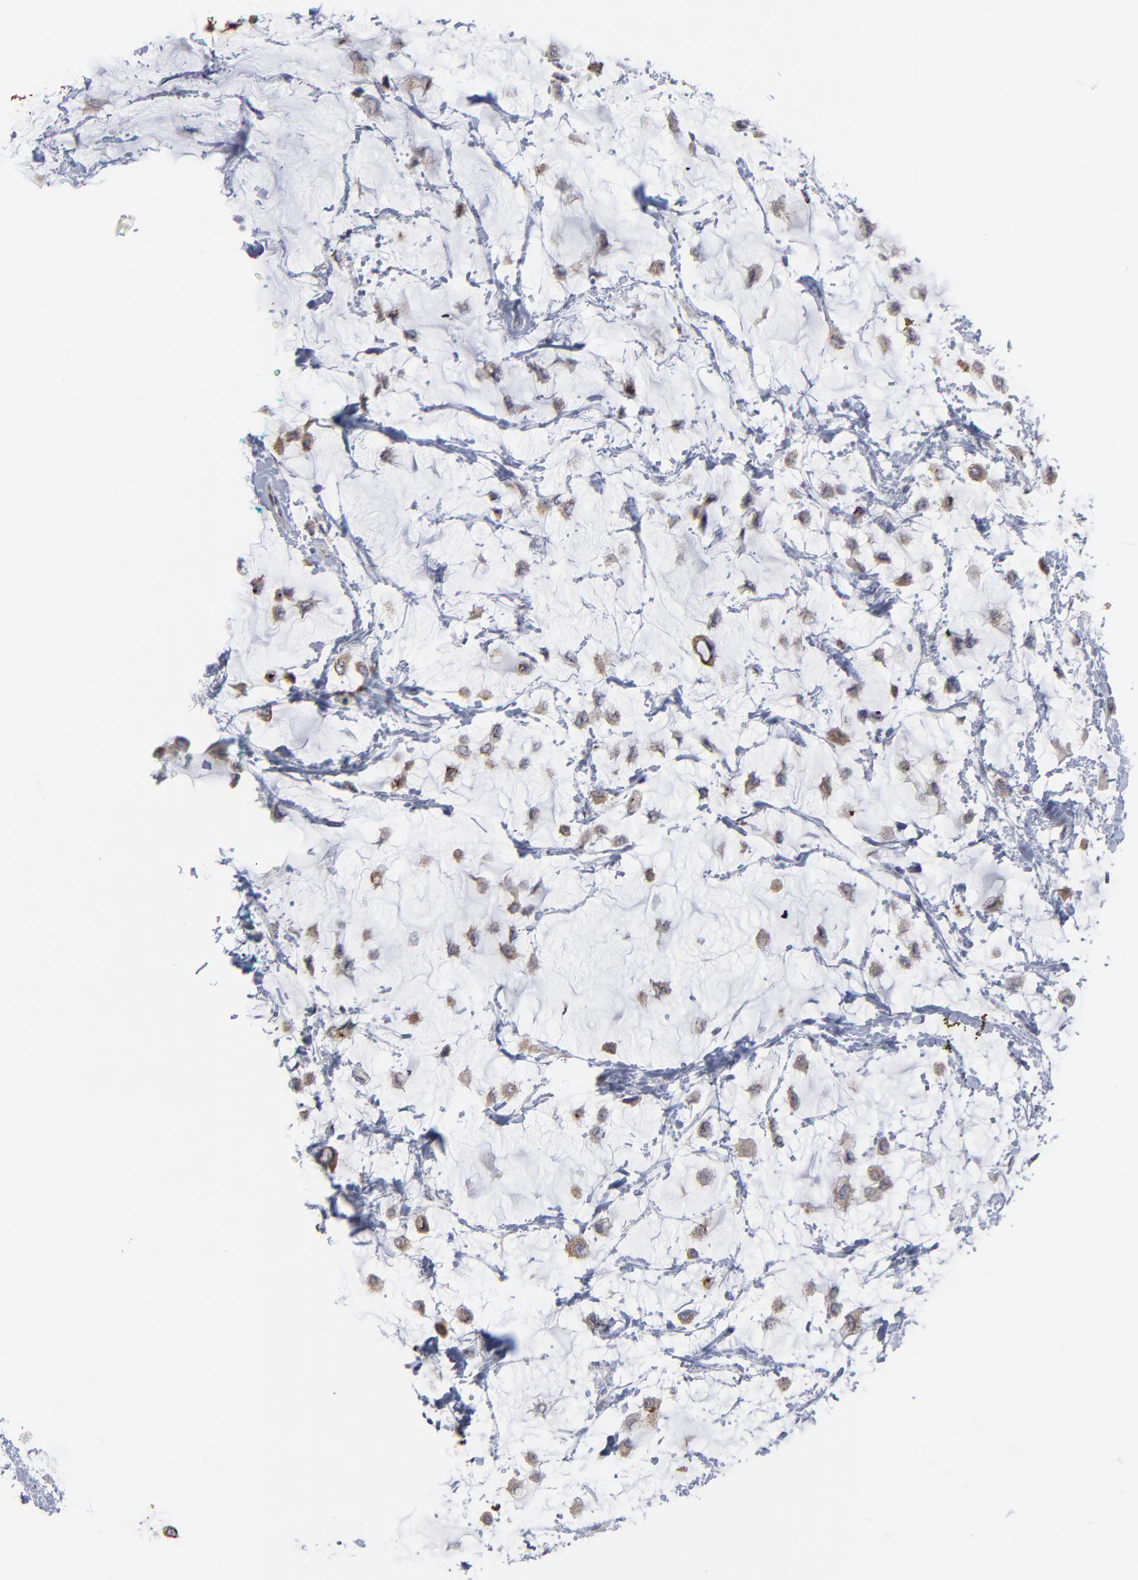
{"staining": {"intensity": "moderate", "quantity": ">75%", "location": "cytoplasmic/membranous"}, "tissue": "breast cancer", "cell_type": "Tumor cells", "image_type": "cancer", "snomed": [{"axis": "morphology", "description": "Lobular carcinoma"}, {"axis": "topography", "description": "Breast"}], "caption": "An image of human lobular carcinoma (breast) stained for a protein displays moderate cytoplasmic/membranous brown staining in tumor cells.", "gene": "MAGEA10", "patient": {"sex": "female", "age": 85}}